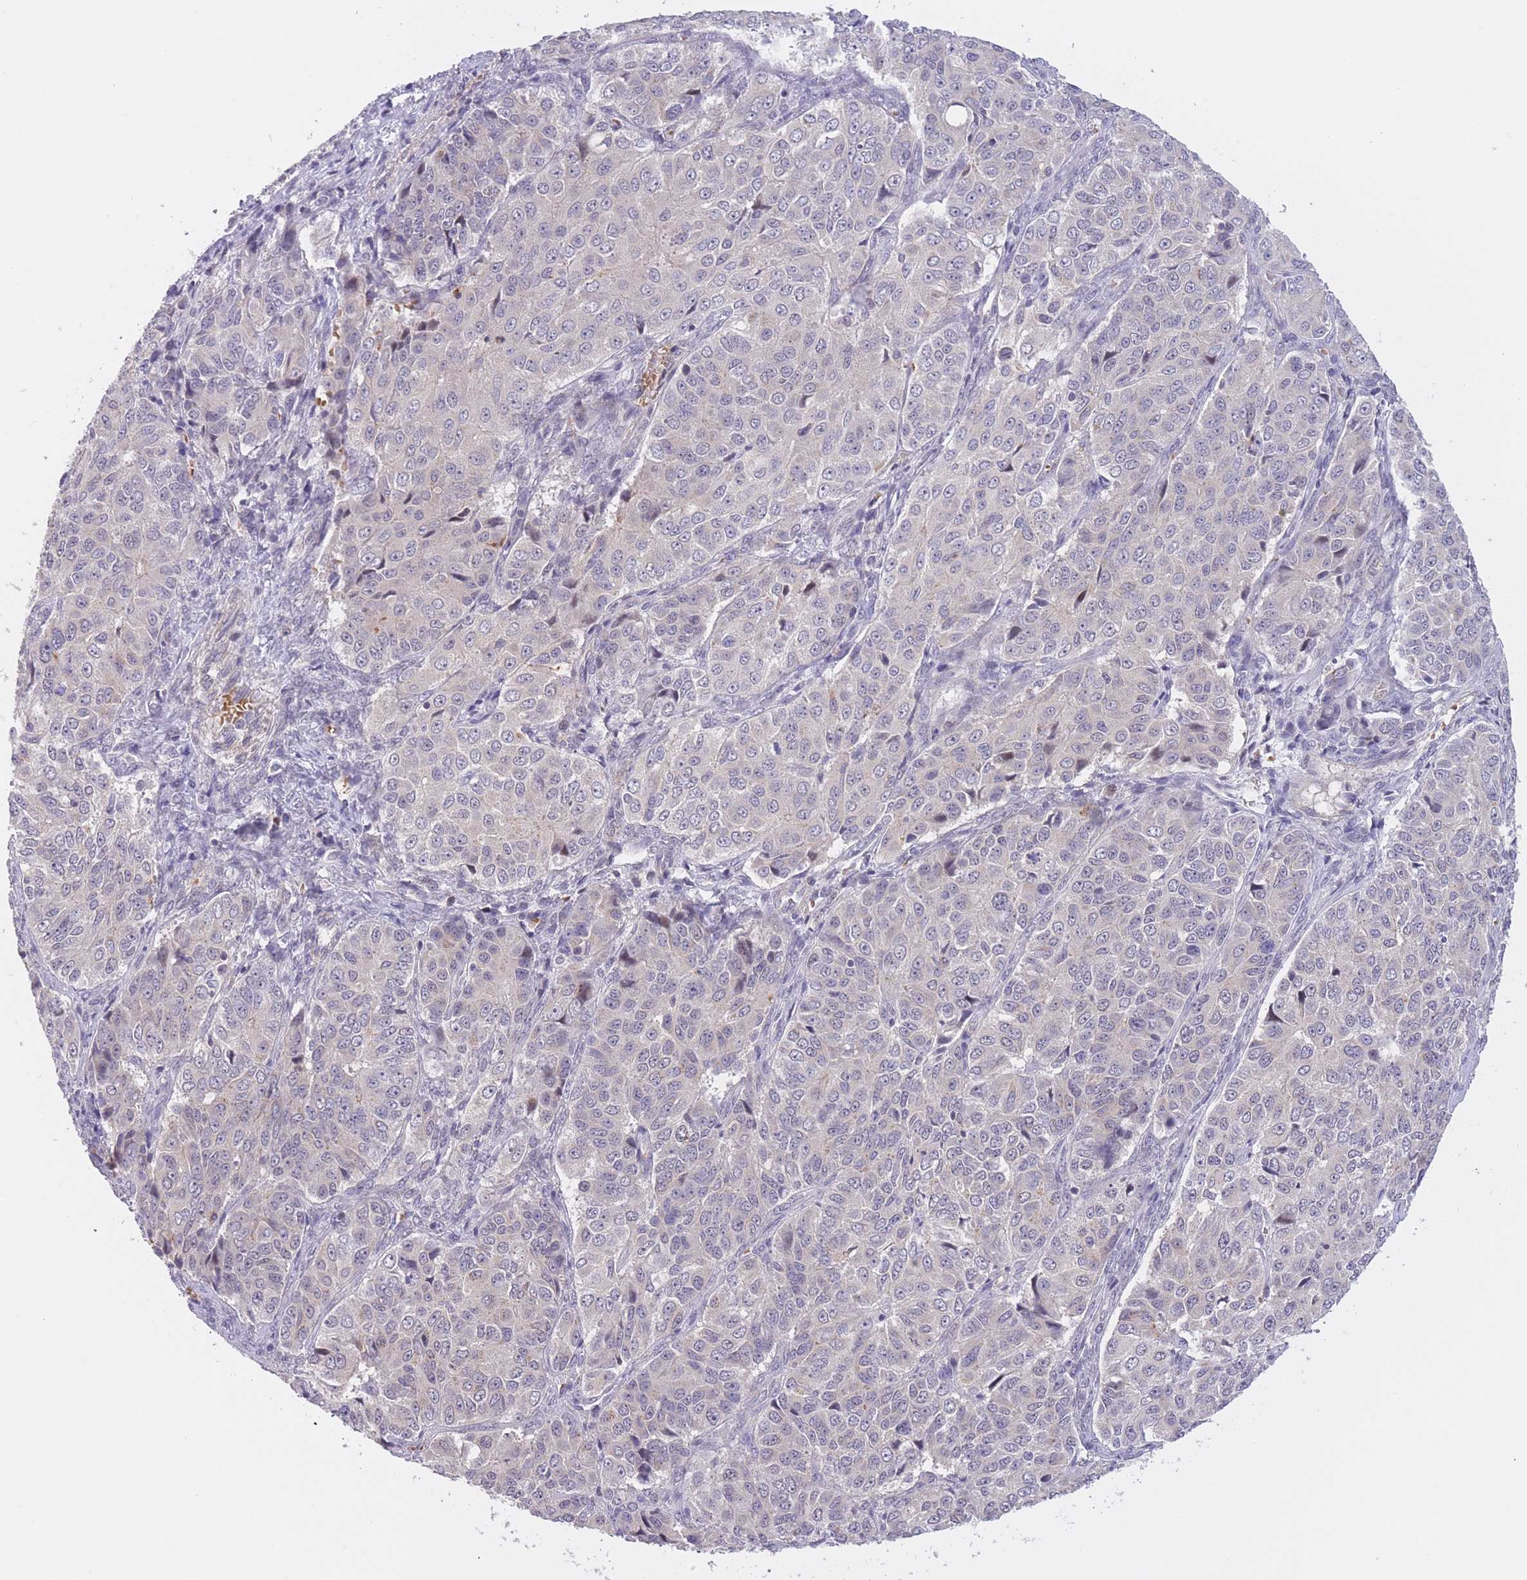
{"staining": {"intensity": "negative", "quantity": "none", "location": "none"}, "tissue": "ovarian cancer", "cell_type": "Tumor cells", "image_type": "cancer", "snomed": [{"axis": "morphology", "description": "Carcinoma, endometroid"}, {"axis": "topography", "description": "Ovary"}], "caption": "Ovarian cancer (endometroid carcinoma) was stained to show a protein in brown. There is no significant positivity in tumor cells. (DAB IHC, high magnification).", "gene": "FUT5", "patient": {"sex": "female", "age": 51}}